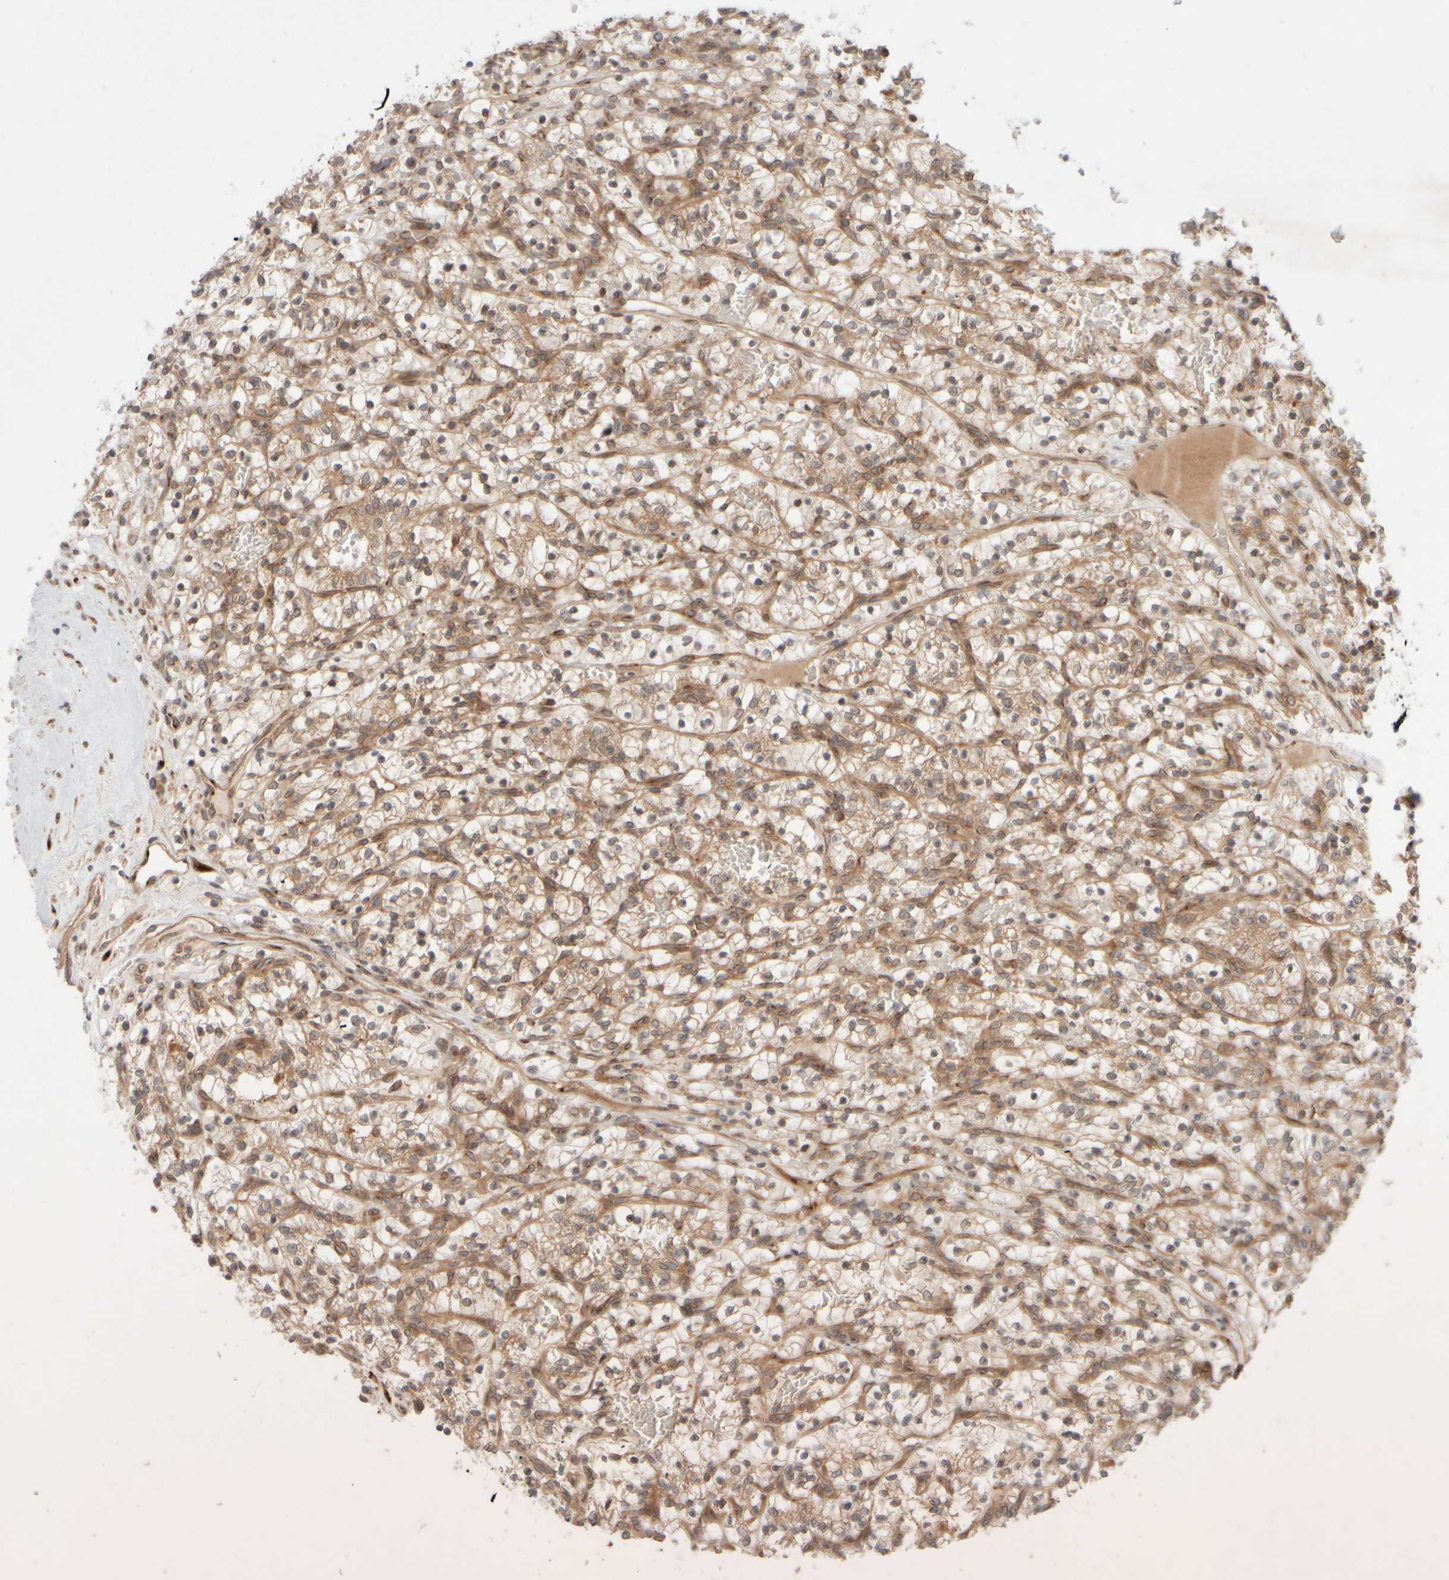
{"staining": {"intensity": "weak", "quantity": ">75%", "location": "cytoplasmic/membranous"}, "tissue": "renal cancer", "cell_type": "Tumor cells", "image_type": "cancer", "snomed": [{"axis": "morphology", "description": "Adenocarcinoma, NOS"}, {"axis": "topography", "description": "Kidney"}], "caption": "Renal cancer stained with a protein marker demonstrates weak staining in tumor cells.", "gene": "GCN1", "patient": {"sex": "female", "age": 57}}